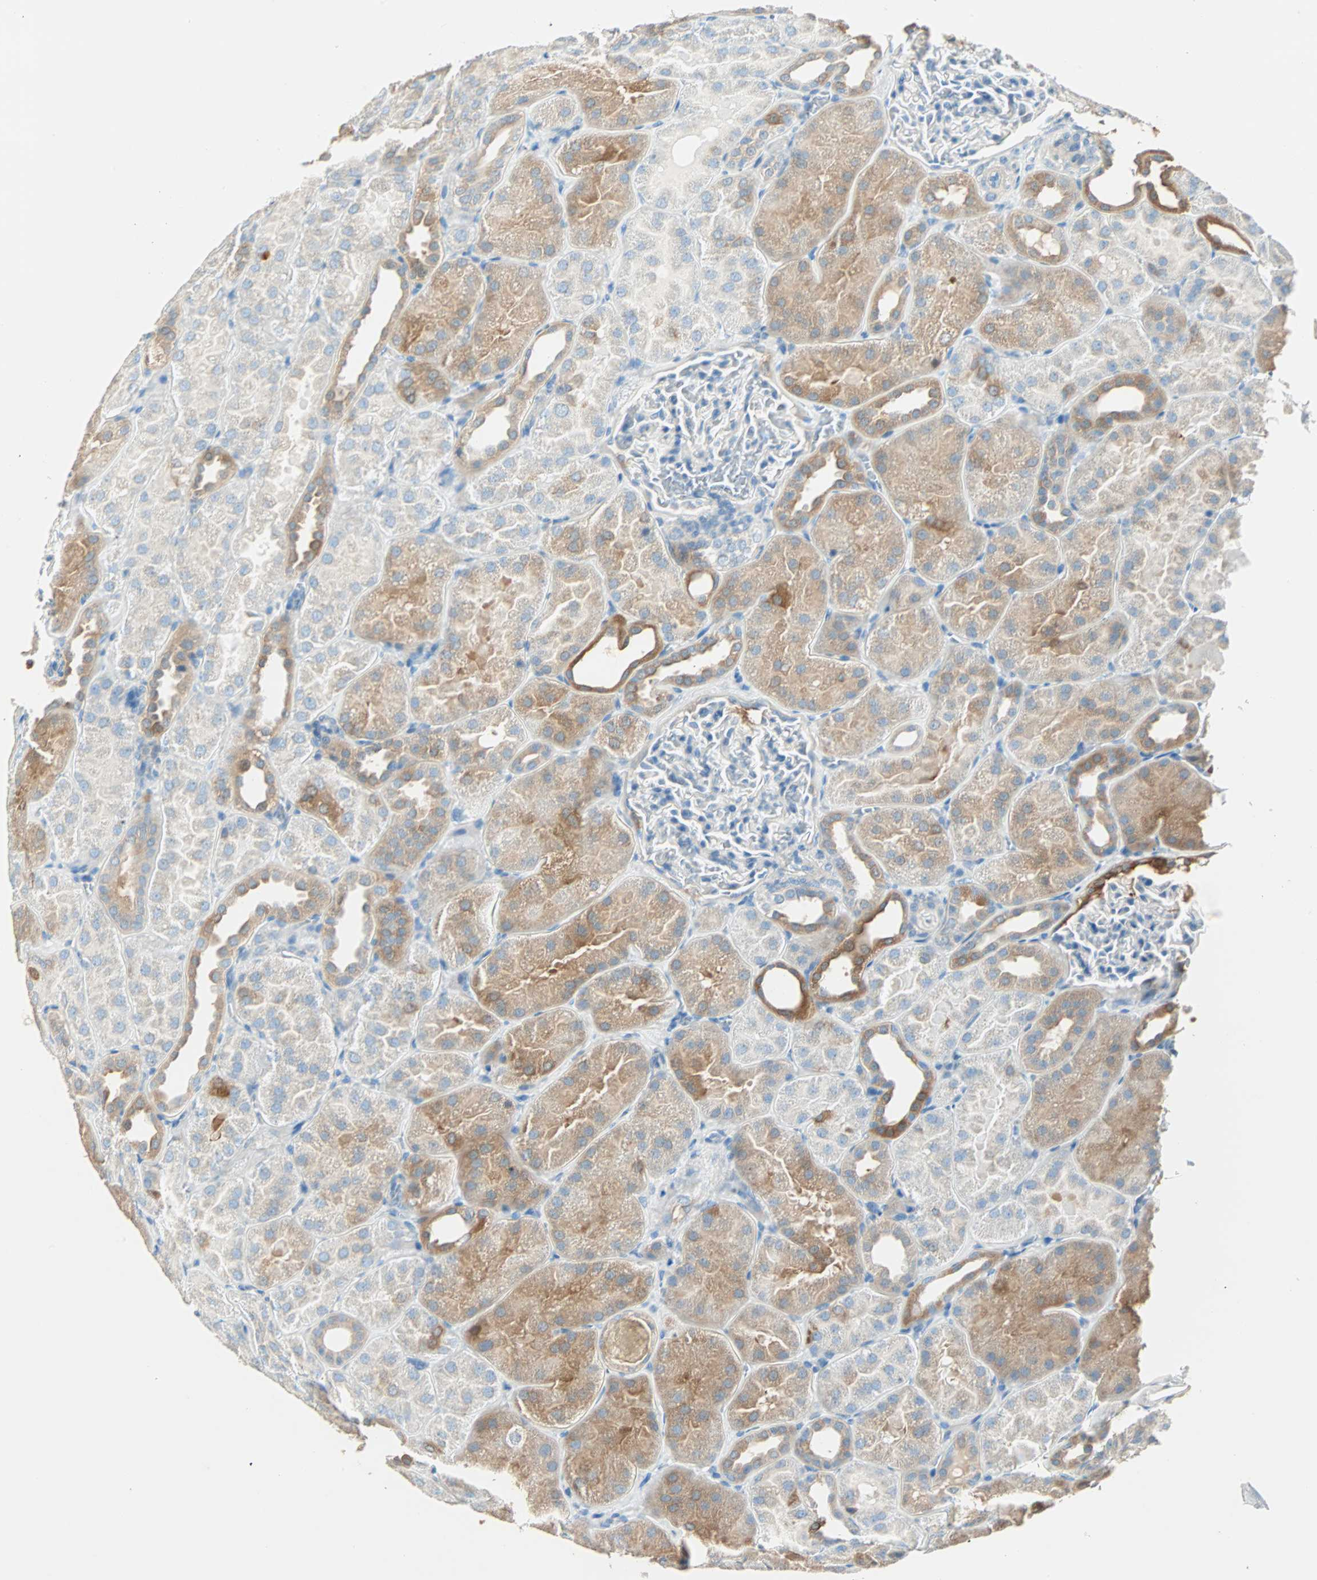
{"staining": {"intensity": "negative", "quantity": "none", "location": "none"}, "tissue": "kidney", "cell_type": "Cells in glomeruli", "image_type": "normal", "snomed": [{"axis": "morphology", "description": "Normal tissue, NOS"}, {"axis": "topography", "description": "Kidney"}], "caption": "An immunohistochemistry image of unremarkable kidney is shown. There is no staining in cells in glomeruli of kidney.", "gene": "ATF6", "patient": {"sex": "male", "age": 28}}